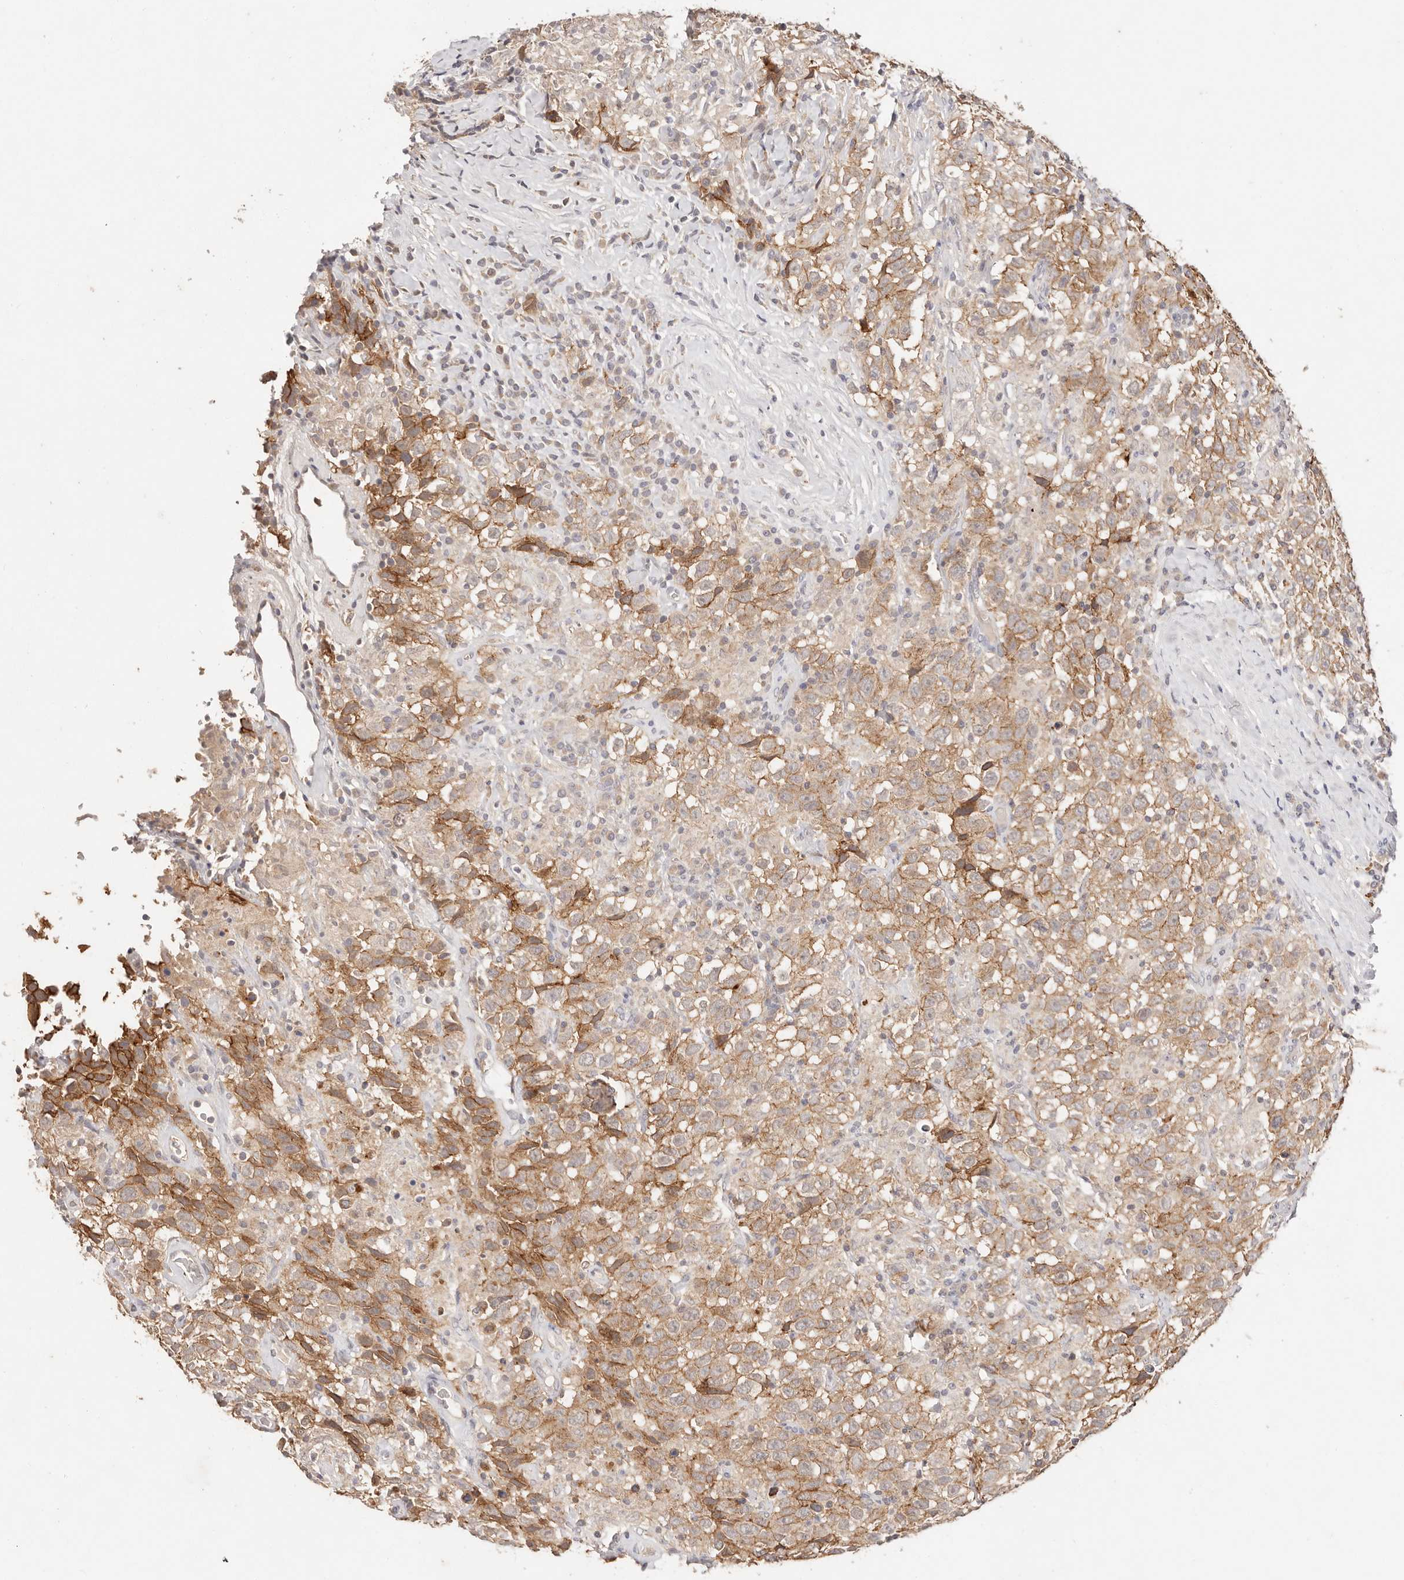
{"staining": {"intensity": "moderate", "quantity": ">75%", "location": "cytoplasmic/membranous"}, "tissue": "testis cancer", "cell_type": "Tumor cells", "image_type": "cancer", "snomed": [{"axis": "morphology", "description": "Seminoma, NOS"}, {"axis": "topography", "description": "Testis"}], "caption": "This photomicrograph reveals immunohistochemistry staining of human testis seminoma, with medium moderate cytoplasmic/membranous expression in about >75% of tumor cells.", "gene": "CXADR", "patient": {"sex": "male", "age": 41}}